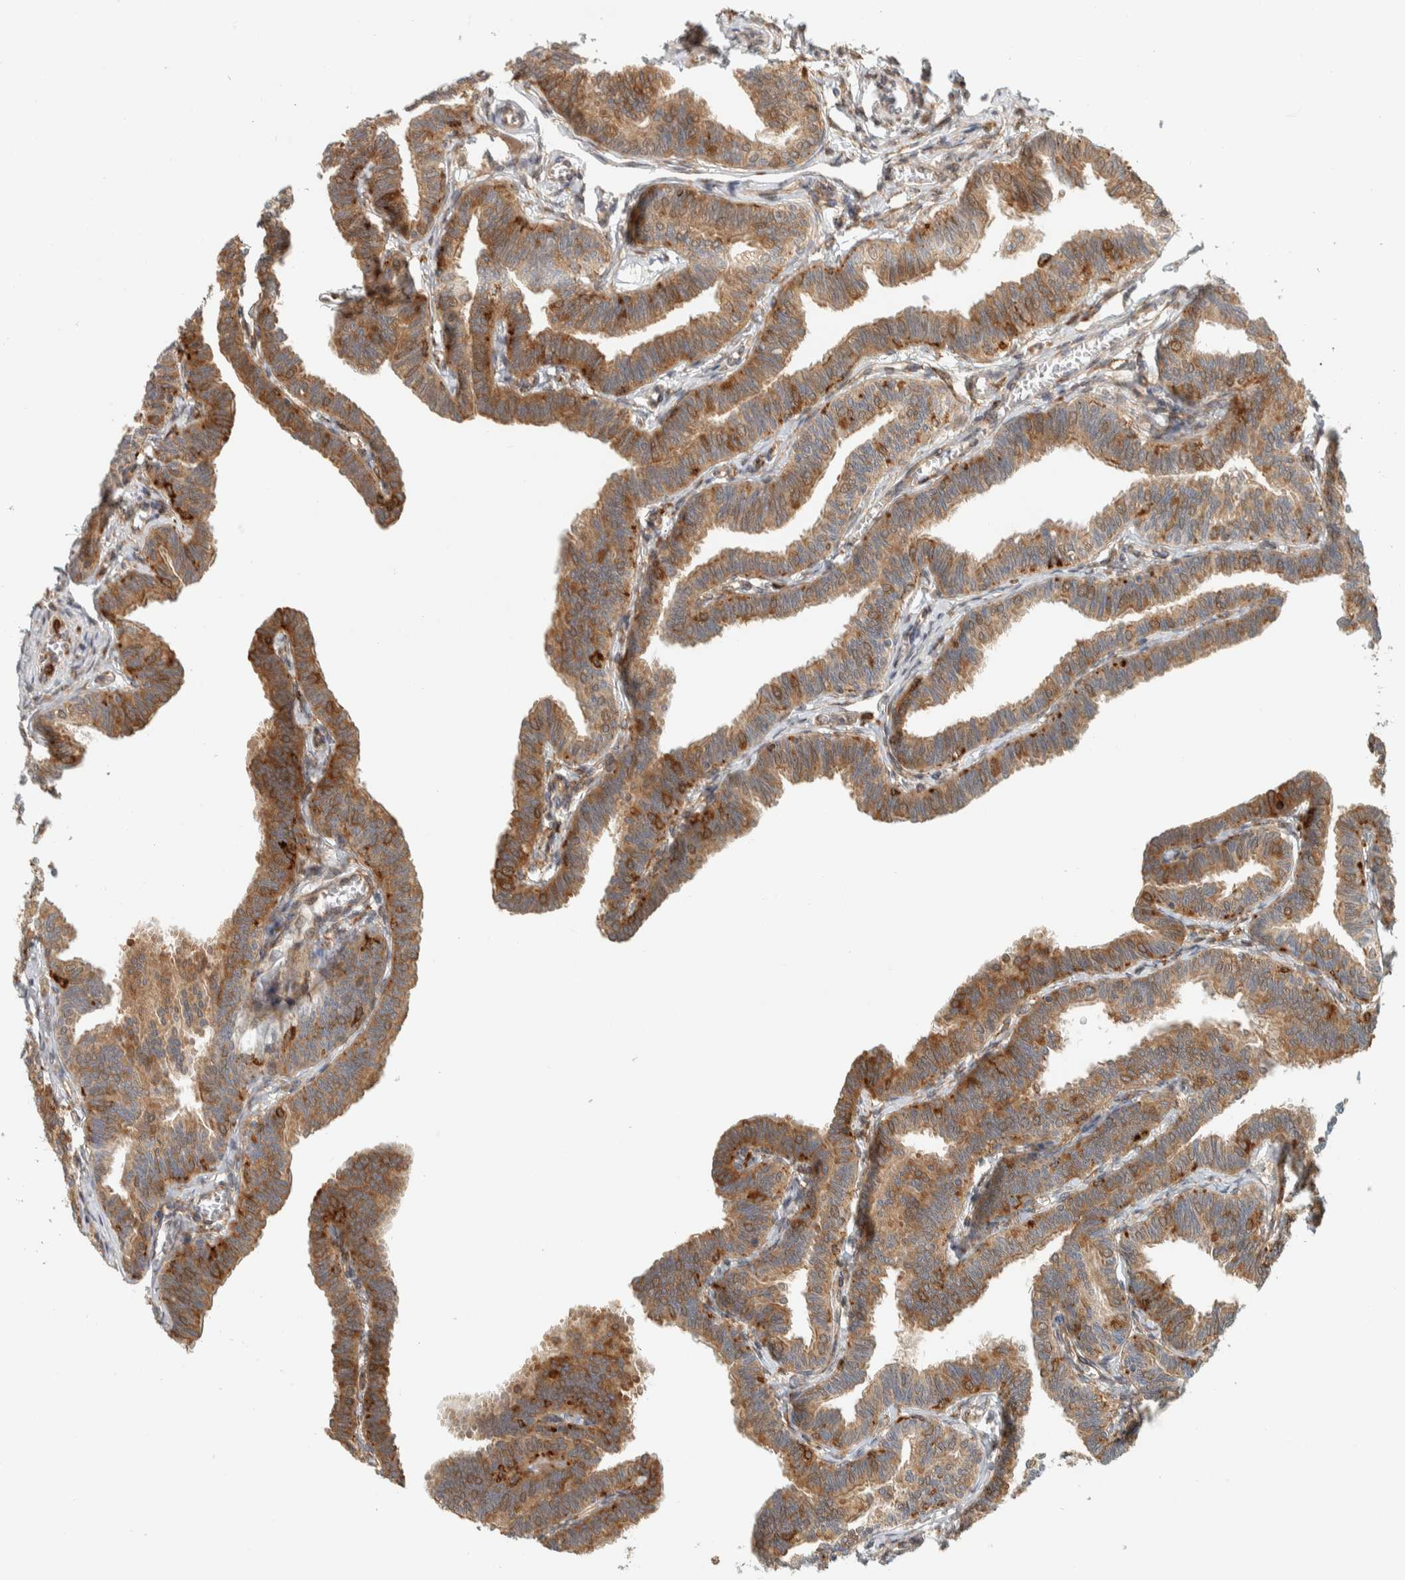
{"staining": {"intensity": "strong", "quantity": ">75%", "location": "cytoplasmic/membranous"}, "tissue": "fallopian tube", "cell_type": "Glandular cells", "image_type": "normal", "snomed": [{"axis": "morphology", "description": "Normal tissue, NOS"}, {"axis": "topography", "description": "Fallopian tube"}, {"axis": "topography", "description": "Ovary"}], "caption": "Glandular cells exhibit high levels of strong cytoplasmic/membranous expression in about >75% of cells in normal human fallopian tube.", "gene": "LLGL2", "patient": {"sex": "female", "age": 23}}